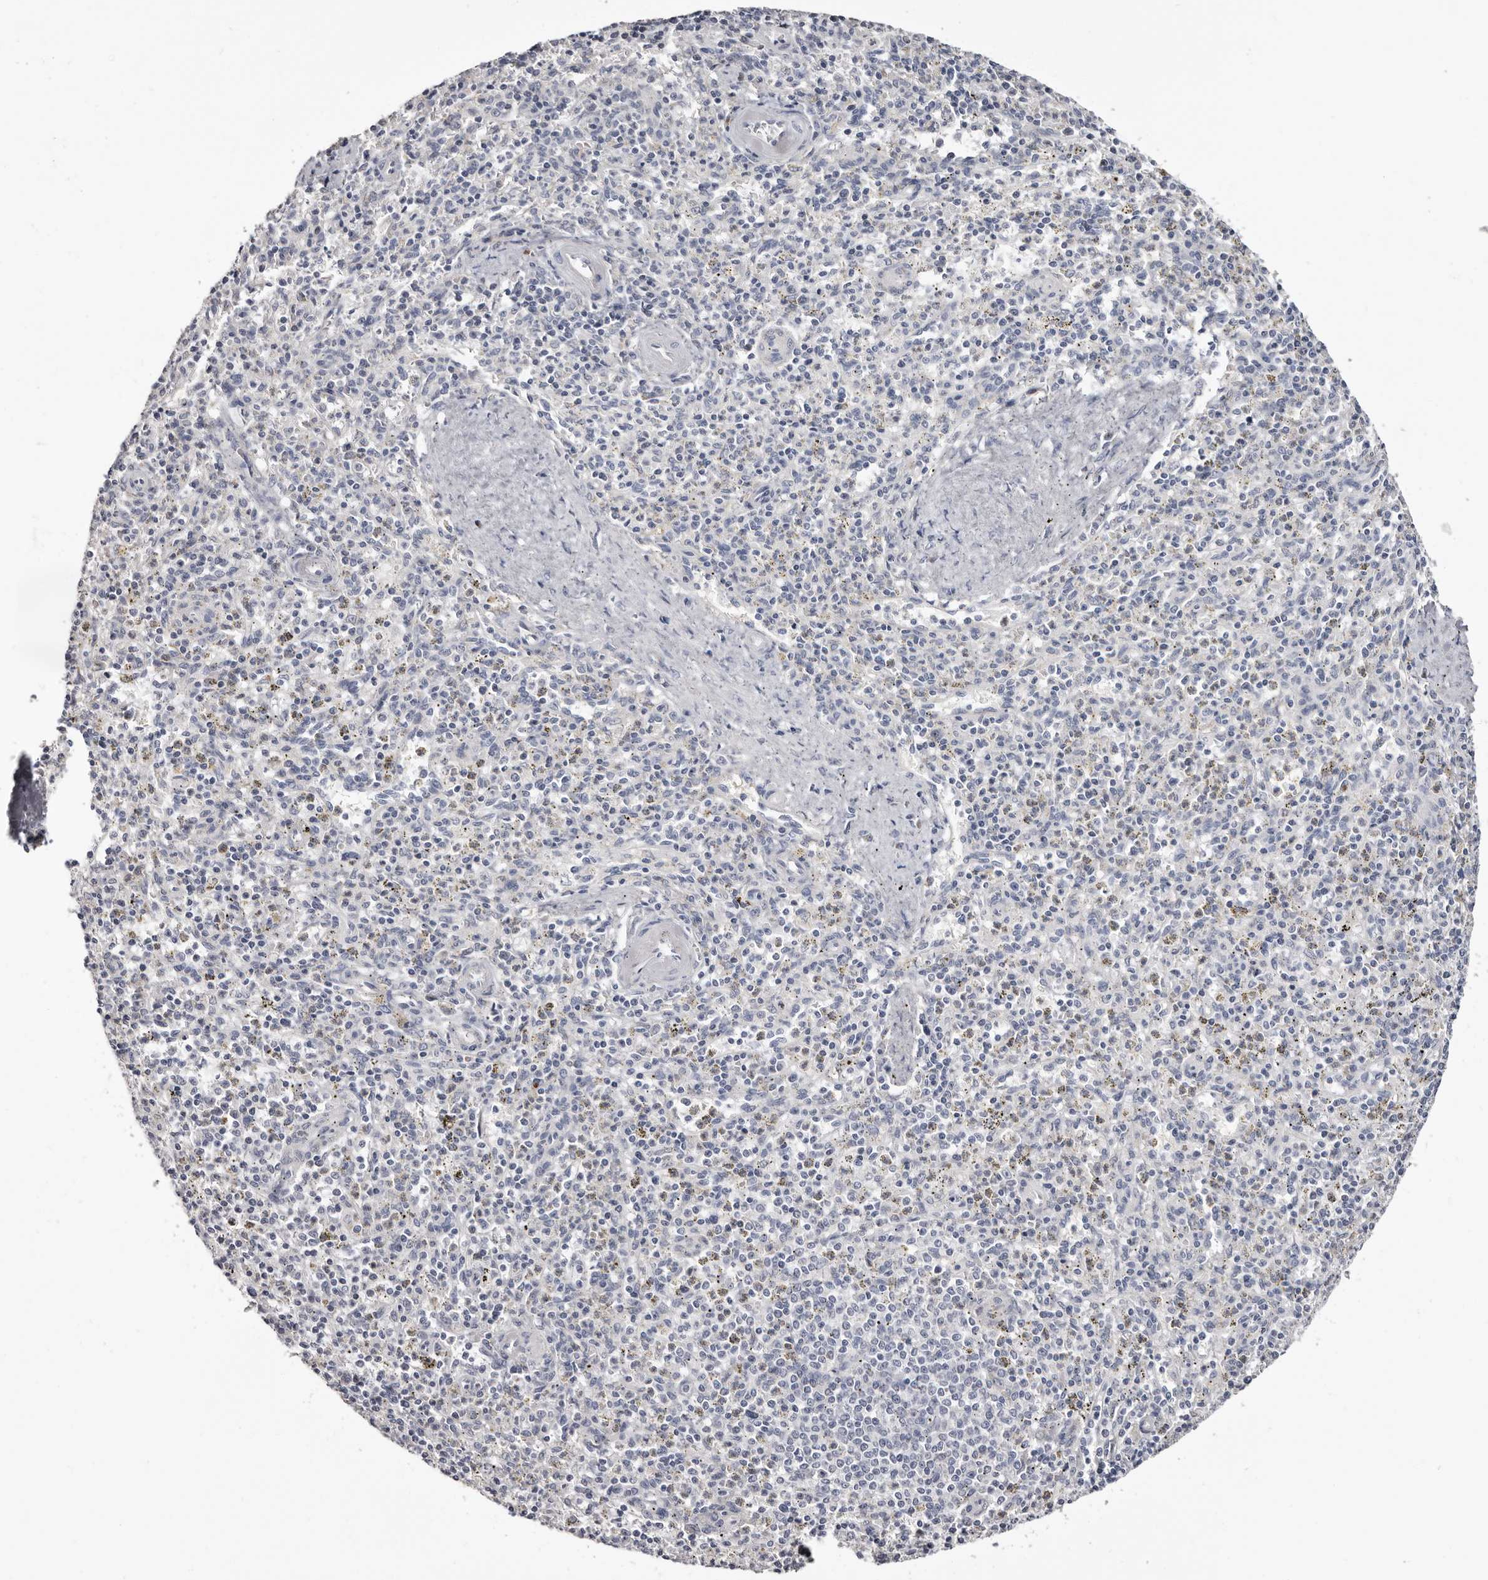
{"staining": {"intensity": "negative", "quantity": "none", "location": "none"}, "tissue": "spleen", "cell_type": "Cells in red pulp", "image_type": "normal", "snomed": [{"axis": "morphology", "description": "Normal tissue, NOS"}, {"axis": "topography", "description": "Spleen"}], "caption": "This photomicrograph is of benign spleen stained with immunohistochemistry to label a protein in brown with the nuclei are counter-stained blue. There is no positivity in cells in red pulp. Brightfield microscopy of immunohistochemistry stained with DAB (3,3'-diaminobenzidine) (brown) and hematoxylin (blue), captured at high magnification.", "gene": "CASQ1", "patient": {"sex": "male", "age": 72}}